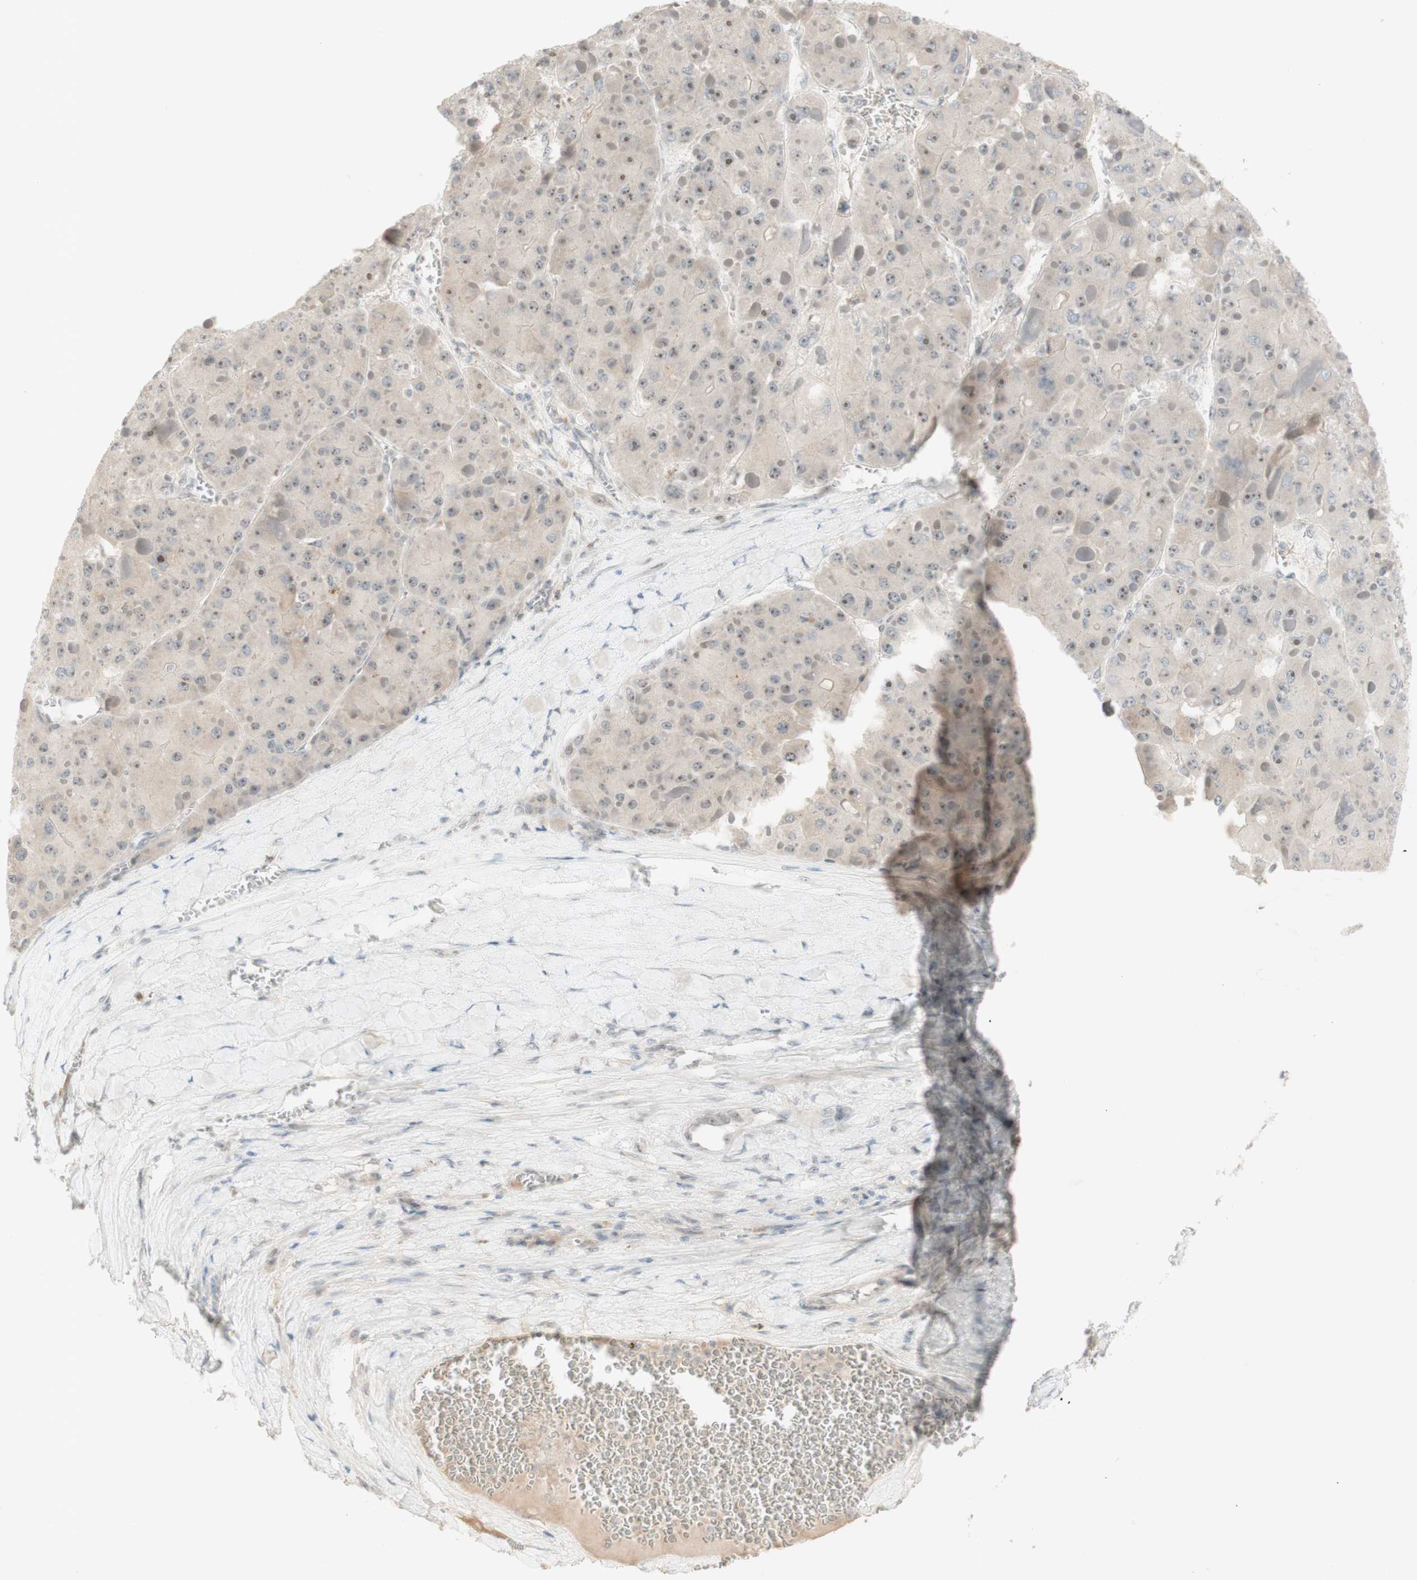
{"staining": {"intensity": "weak", "quantity": ">75%", "location": "cytoplasmic/membranous,nuclear"}, "tissue": "liver cancer", "cell_type": "Tumor cells", "image_type": "cancer", "snomed": [{"axis": "morphology", "description": "Carcinoma, Hepatocellular, NOS"}, {"axis": "topography", "description": "Liver"}], "caption": "The micrograph shows staining of hepatocellular carcinoma (liver), revealing weak cytoplasmic/membranous and nuclear protein positivity (brown color) within tumor cells.", "gene": "PLCD4", "patient": {"sex": "female", "age": 73}}